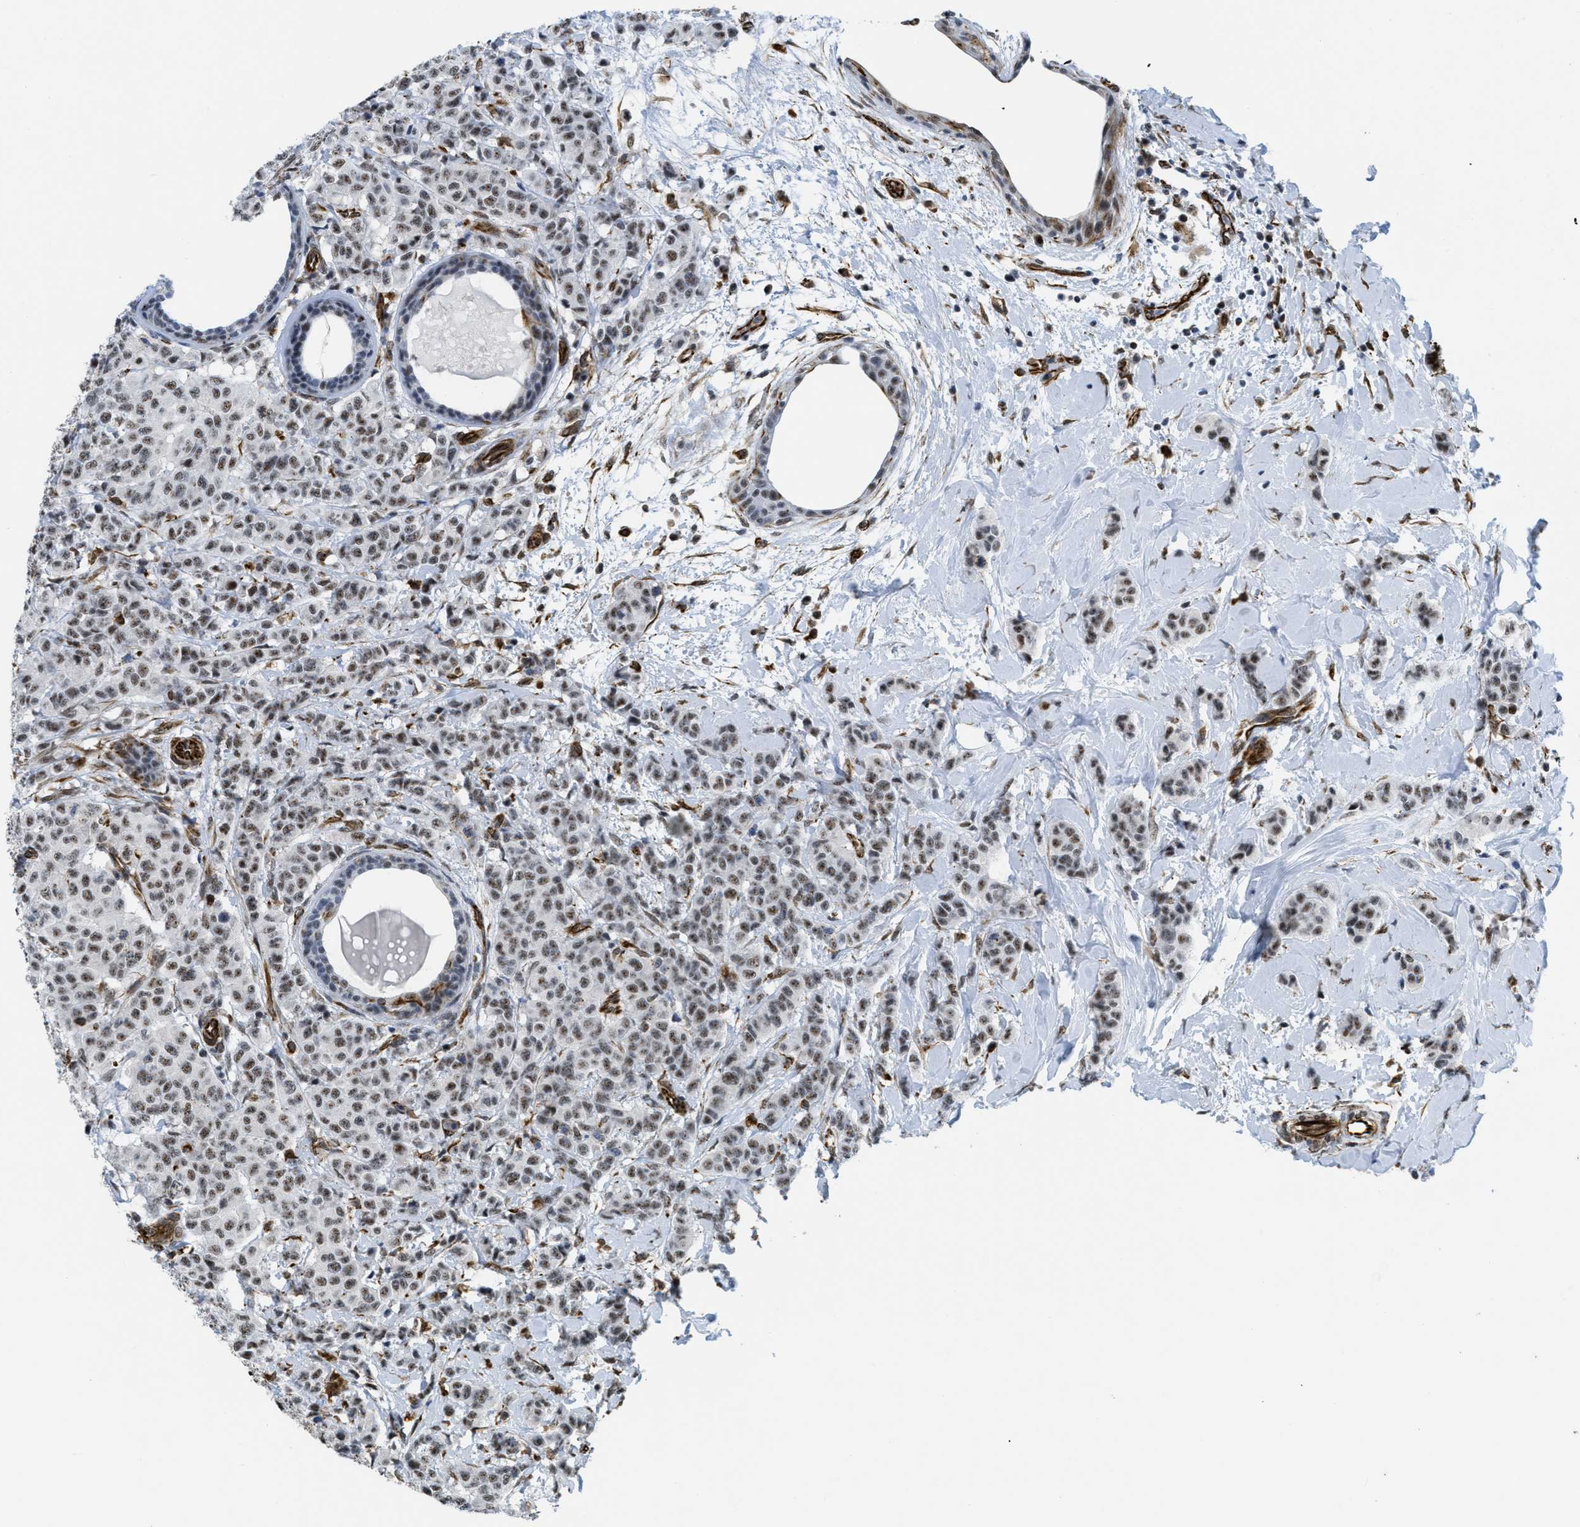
{"staining": {"intensity": "weak", "quantity": ">75%", "location": "nuclear"}, "tissue": "breast cancer", "cell_type": "Tumor cells", "image_type": "cancer", "snomed": [{"axis": "morphology", "description": "Normal tissue, NOS"}, {"axis": "morphology", "description": "Duct carcinoma"}, {"axis": "topography", "description": "Breast"}], "caption": "A micrograph of breast cancer stained for a protein exhibits weak nuclear brown staining in tumor cells. (DAB = brown stain, brightfield microscopy at high magnification).", "gene": "LRRC8B", "patient": {"sex": "female", "age": 40}}